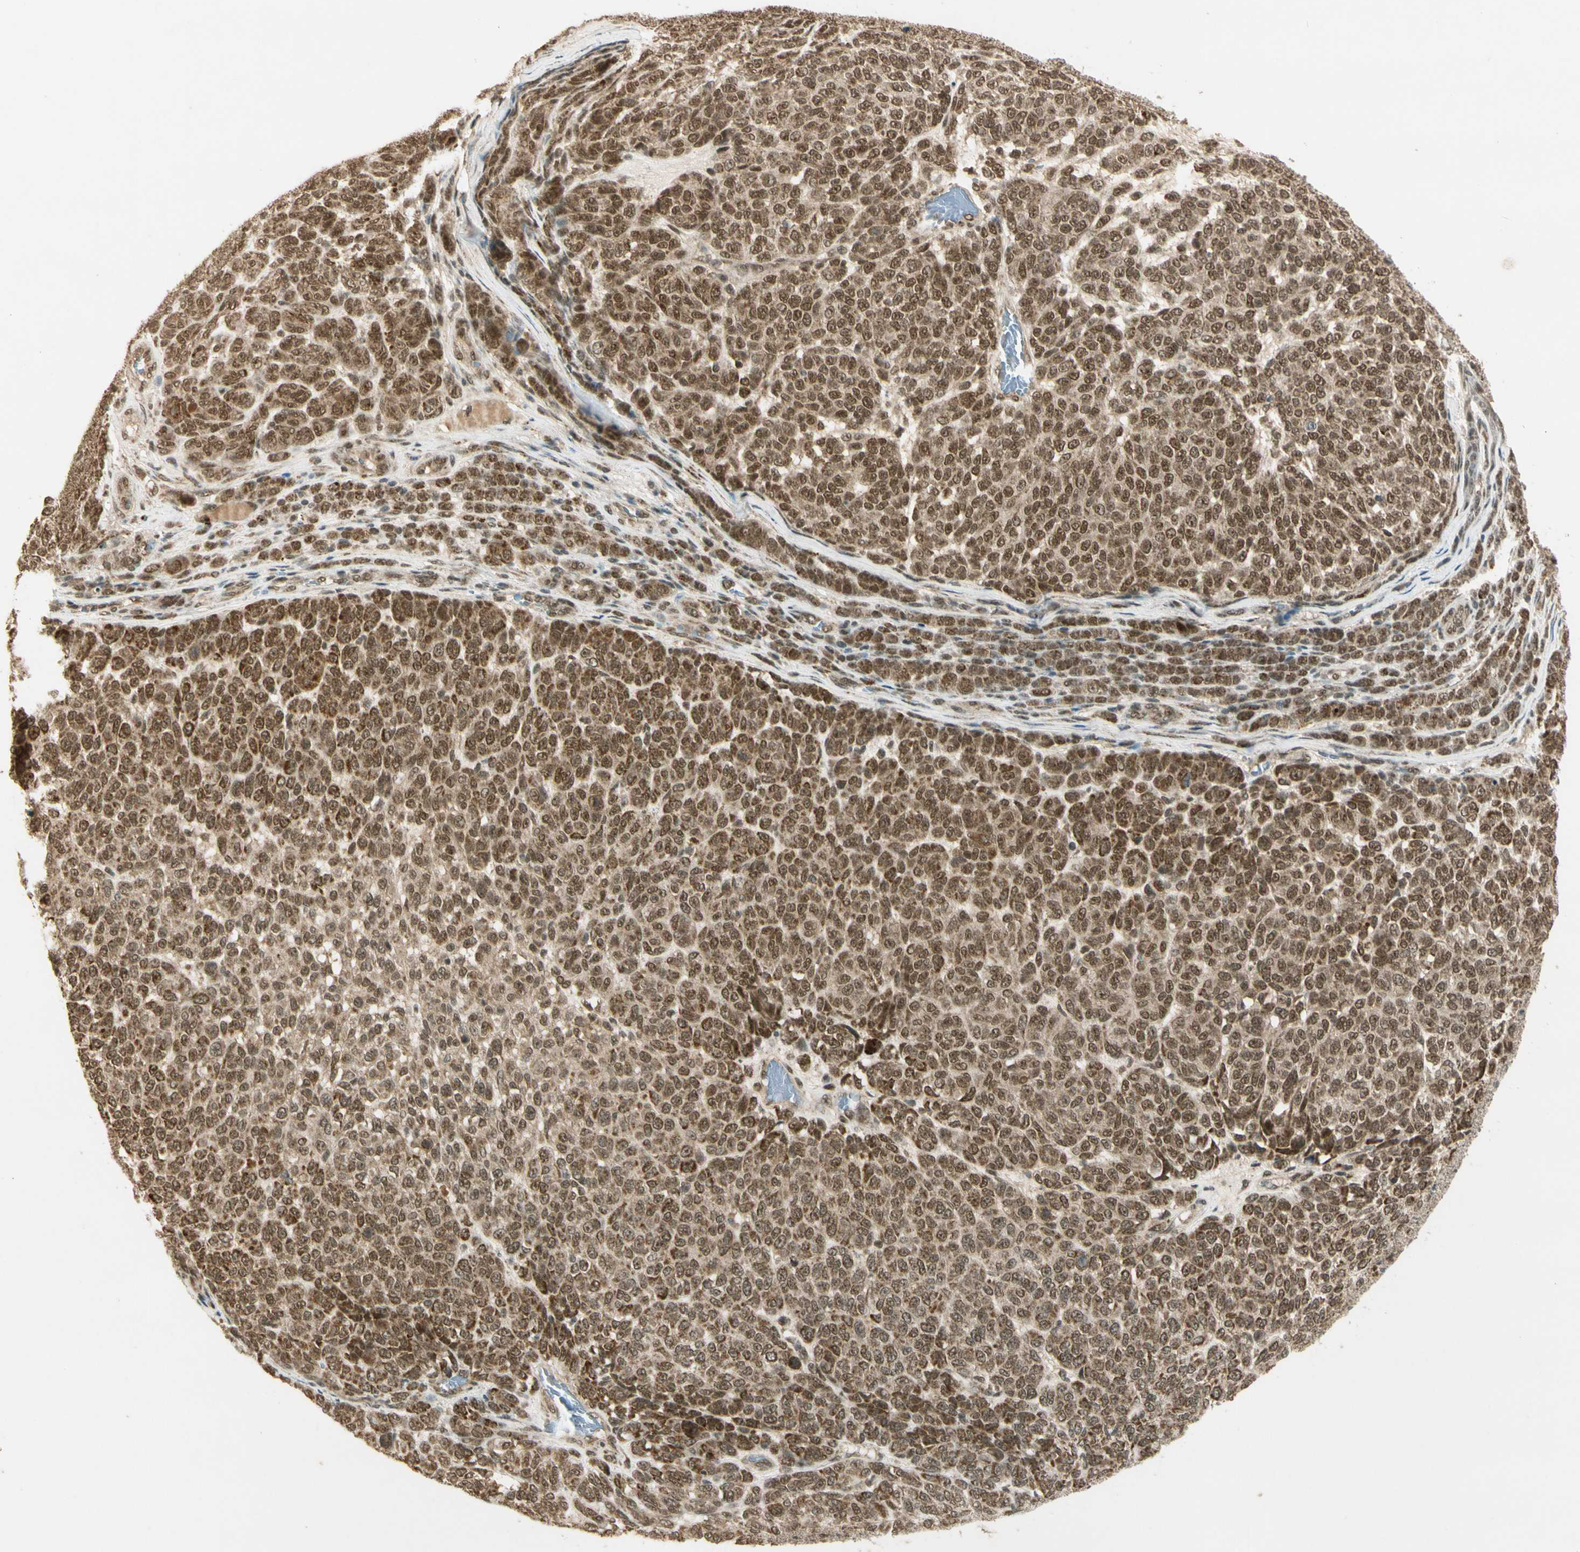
{"staining": {"intensity": "moderate", "quantity": ">75%", "location": "cytoplasmic/membranous,nuclear"}, "tissue": "melanoma", "cell_type": "Tumor cells", "image_type": "cancer", "snomed": [{"axis": "morphology", "description": "Malignant melanoma, NOS"}, {"axis": "topography", "description": "Skin"}], "caption": "This histopathology image exhibits malignant melanoma stained with IHC to label a protein in brown. The cytoplasmic/membranous and nuclear of tumor cells show moderate positivity for the protein. Nuclei are counter-stained blue.", "gene": "ZNF135", "patient": {"sex": "male", "age": 59}}